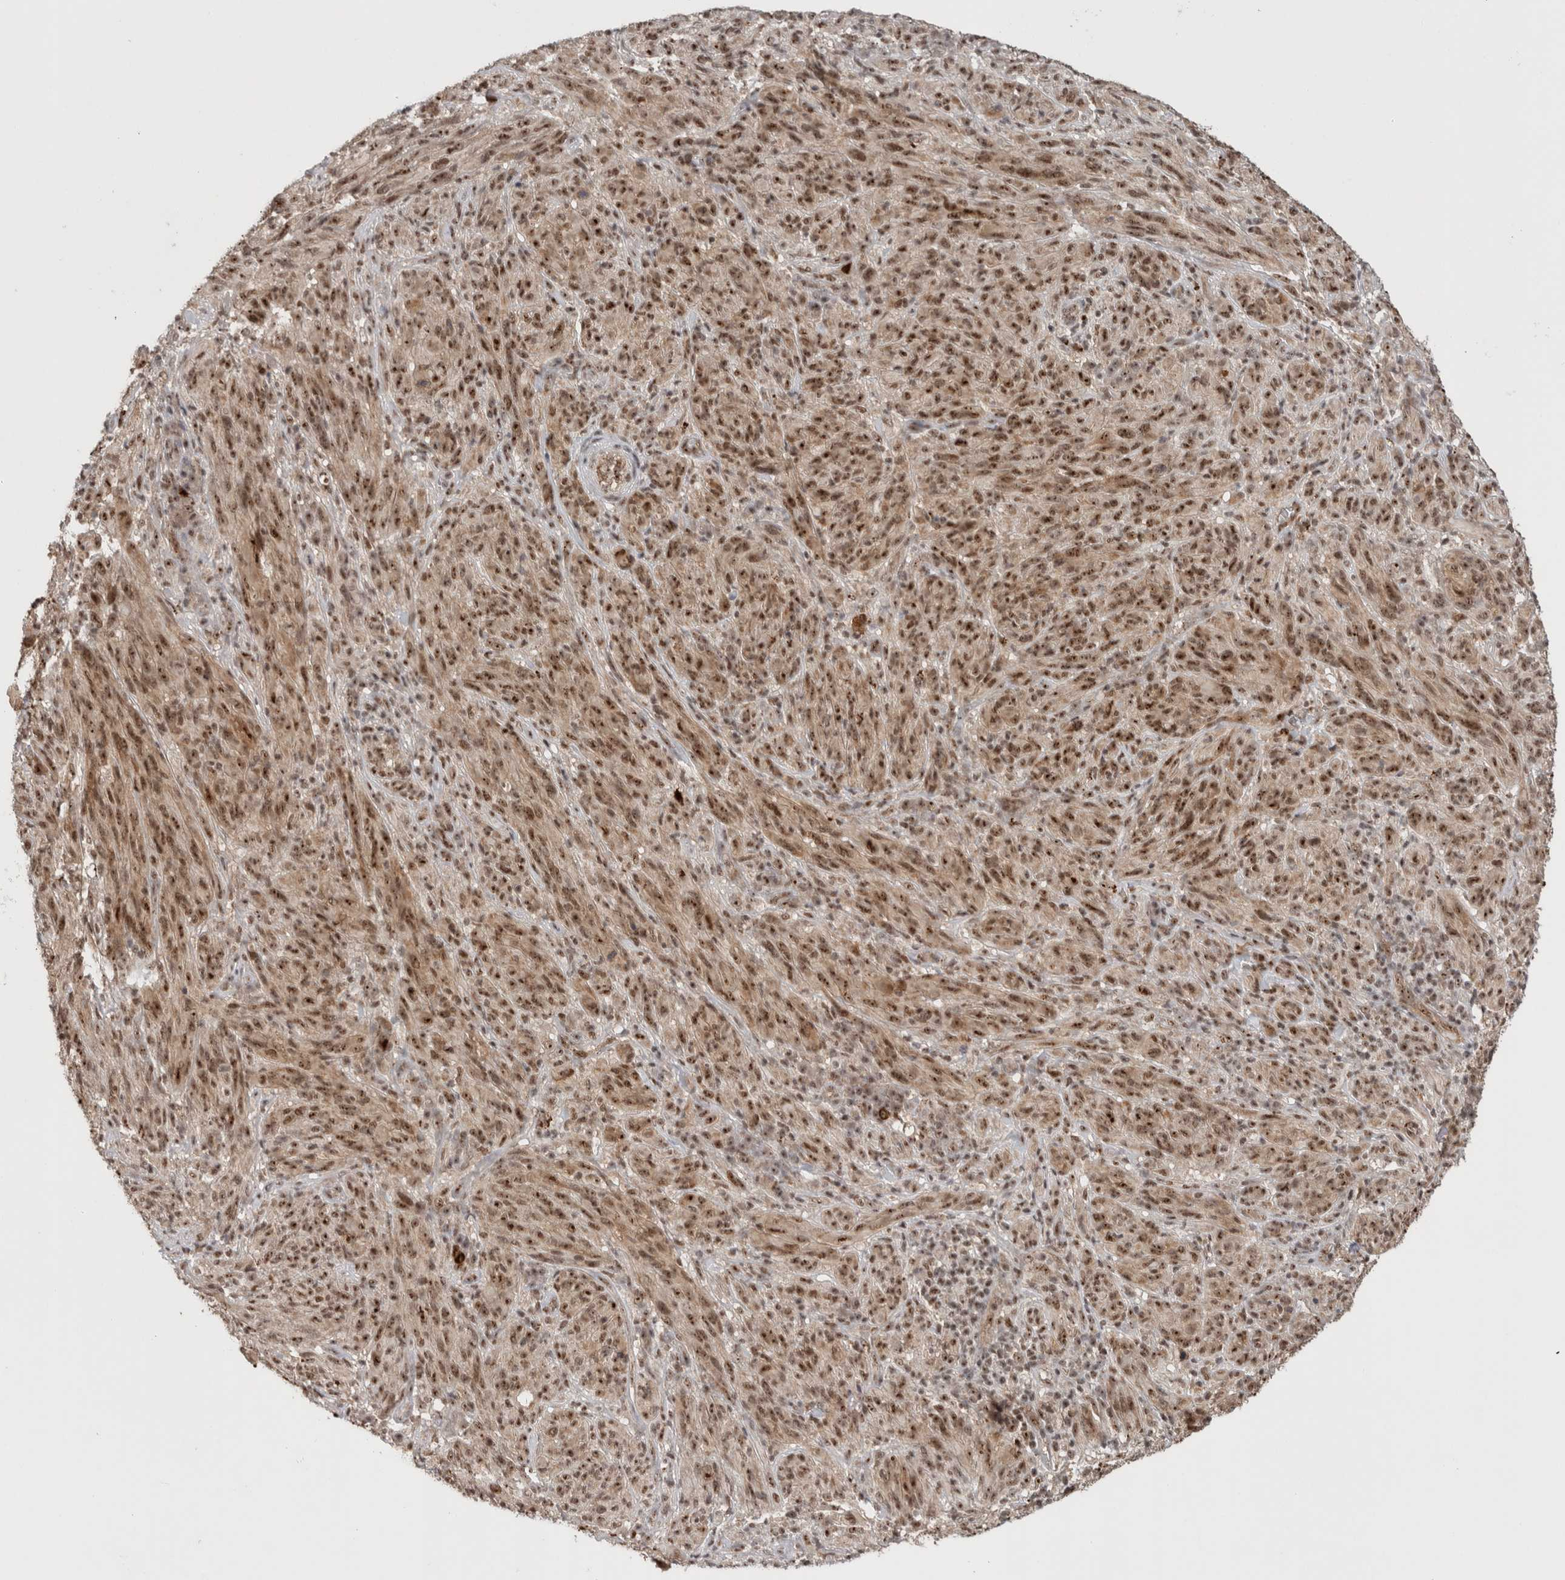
{"staining": {"intensity": "moderate", "quantity": ">75%", "location": "nuclear"}, "tissue": "melanoma", "cell_type": "Tumor cells", "image_type": "cancer", "snomed": [{"axis": "morphology", "description": "Malignant melanoma, NOS"}, {"axis": "topography", "description": "Skin of head"}], "caption": "DAB (3,3'-diaminobenzidine) immunohistochemical staining of melanoma demonstrates moderate nuclear protein positivity in approximately >75% of tumor cells.", "gene": "MPHOSPH6", "patient": {"sex": "male", "age": 96}}